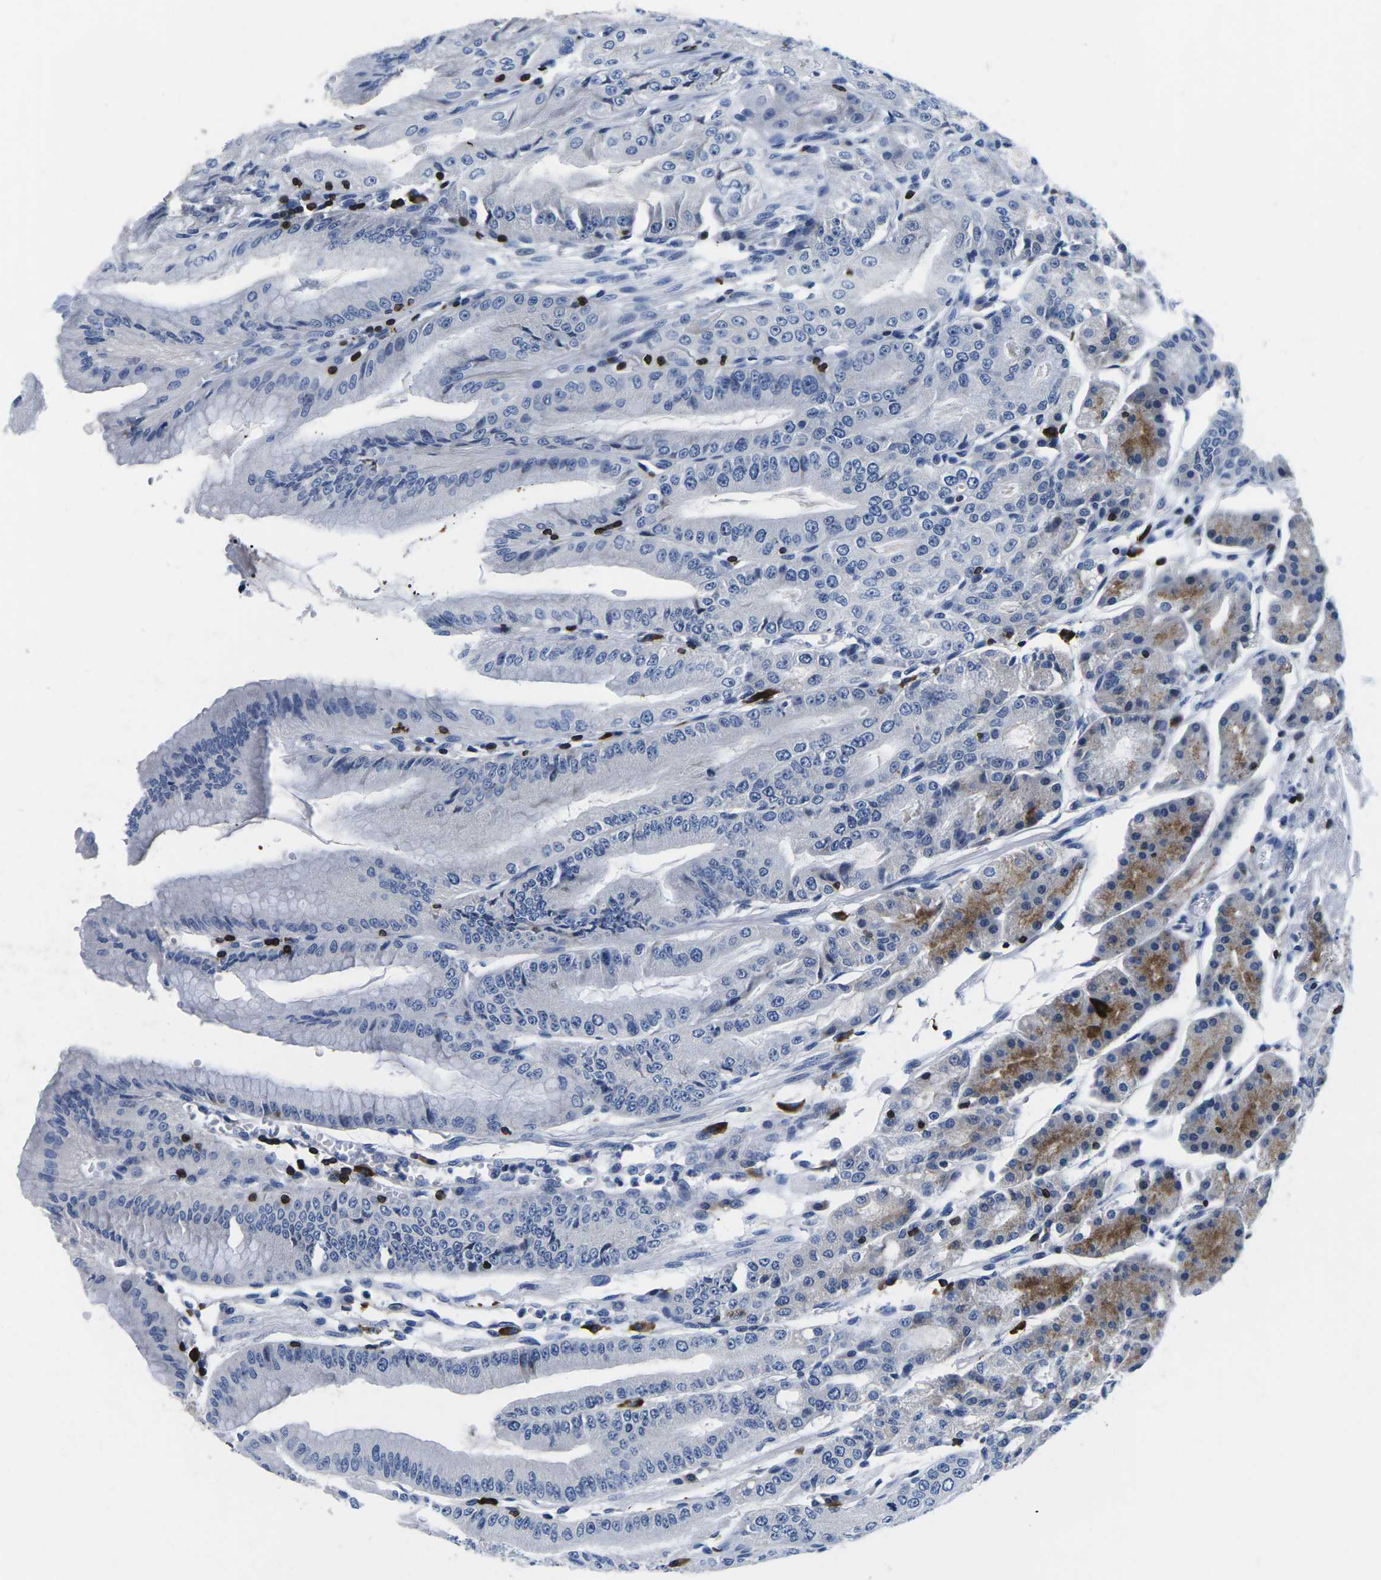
{"staining": {"intensity": "moderate", "quantity": "<25%", "location": "cytoplasmic/membranous"}, "tissue": "stomach", "cell_type": "Glandular cells", "image_type": "normal", "snomed": [{"axis": "morphology", "description": "Normal tissue, NOS"}, {"axis": "topography", "description": "Stomach, lower"}], "caption": "Immunohistochemistry (IHC) photomicrograph of normal stomach: stomach stained using immunohistochemistry (IHC) shows low levels of moderate protein expression localized specifically in the cytoplasmic/membranous of glandular cells, appearing as a cytoplasmic/membranous brown color.", "gene": "CTSW", "patient": {"sex": "male", "age": 71}}